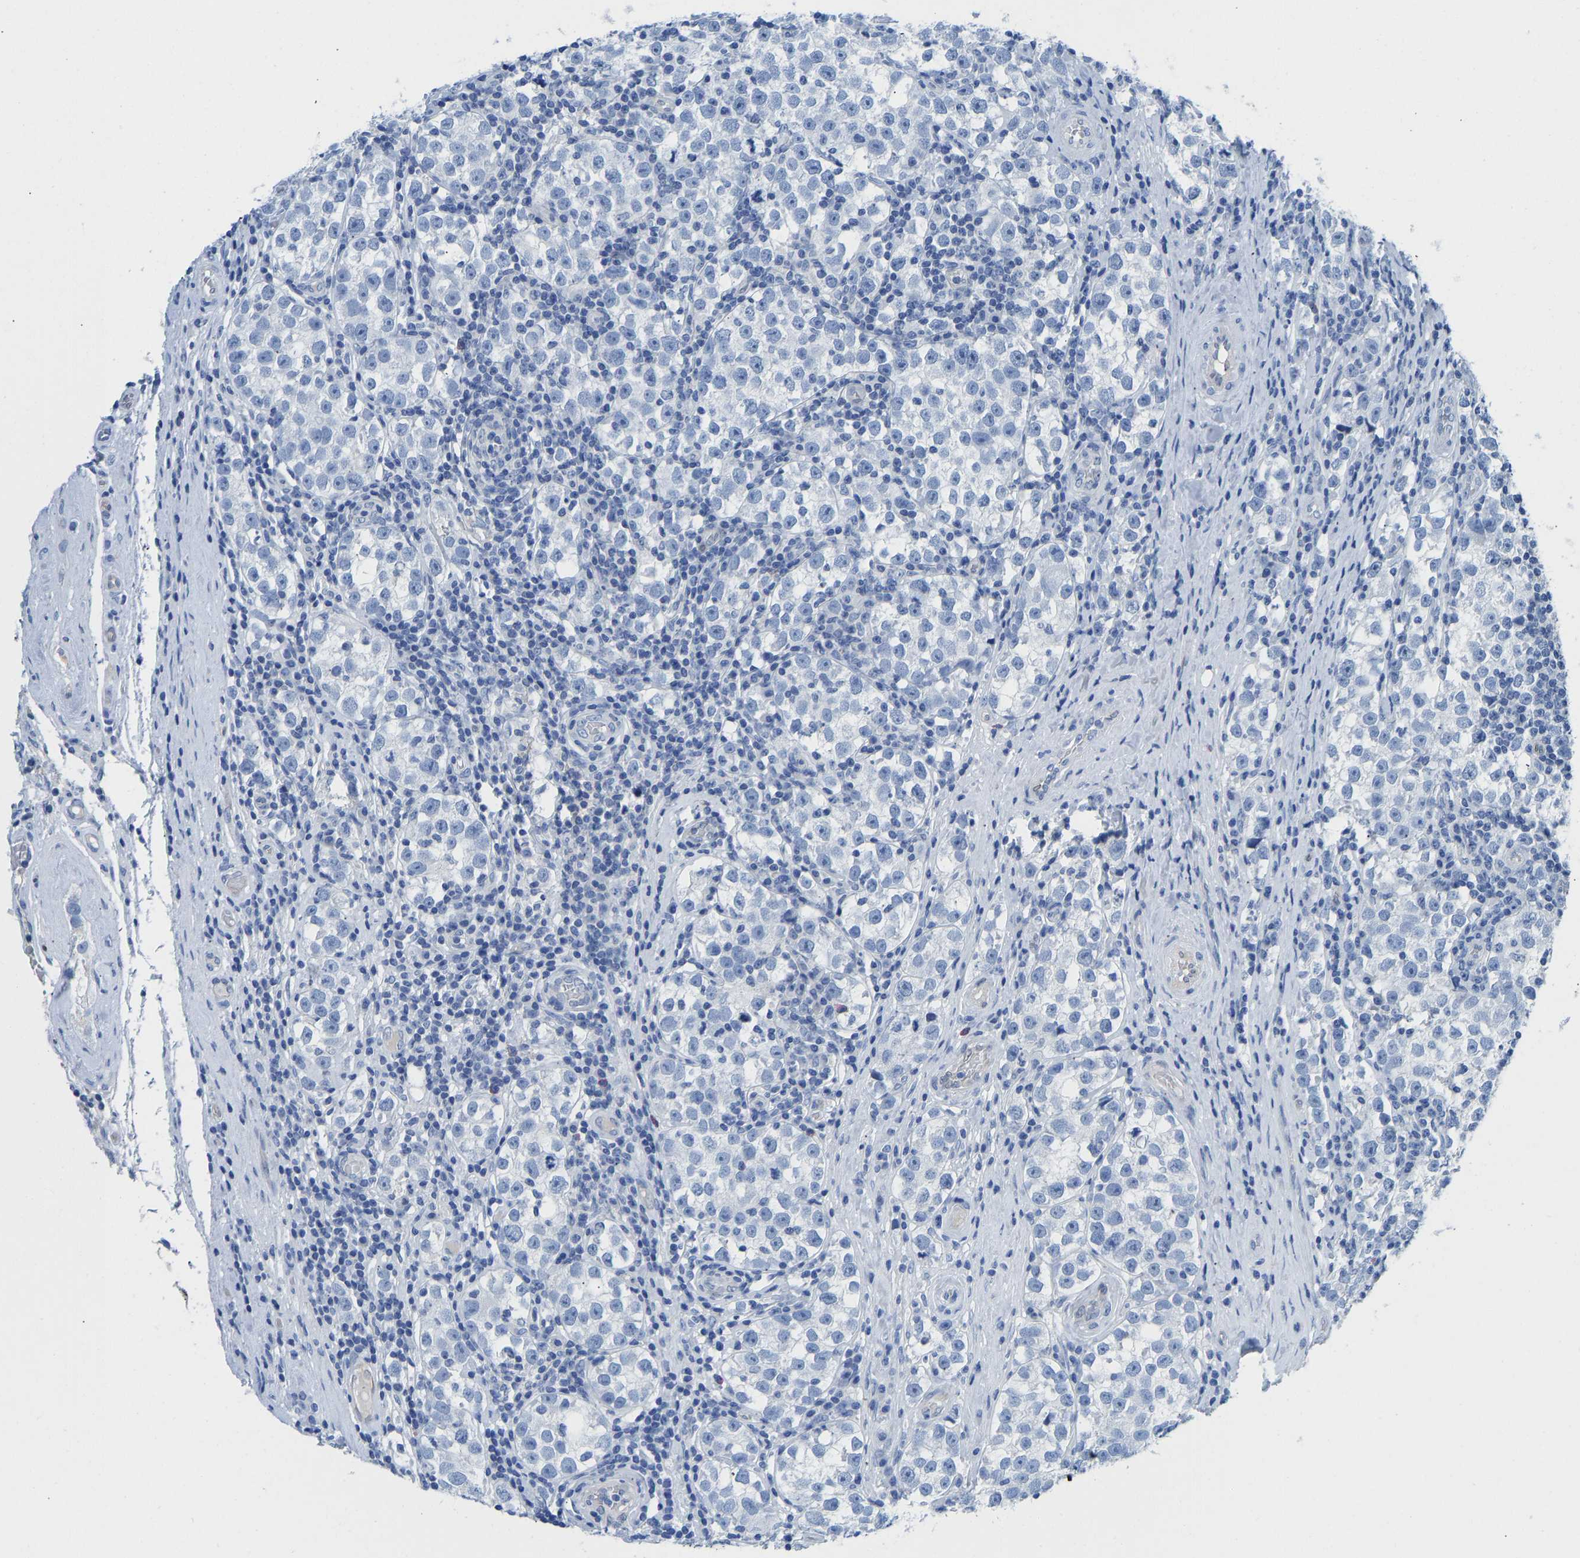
{"staining": {"intensity": "negative", "quantity": "none", "location": "none"}, "tissue": "testis cancer", "cell_type": "Tumor cells", "image_type": "cancer", "snomed": [{"axis": "morphology", "description": "Normal tissue, NOS"}, {"axis": "morphology", "description": "Seminoma, NOS"}, {"axis": "topography", "description": "Testis"}], "caption": "Immunohistochemistry photomicrograph of neoplastic tissue: human testis seminoma stained with DAB (3,3'-diaminobenzidine) shows no significant protein expression in tumor cells.", "gene": "NKAIN3", "patient": {"sex": "male", "age": 43}}